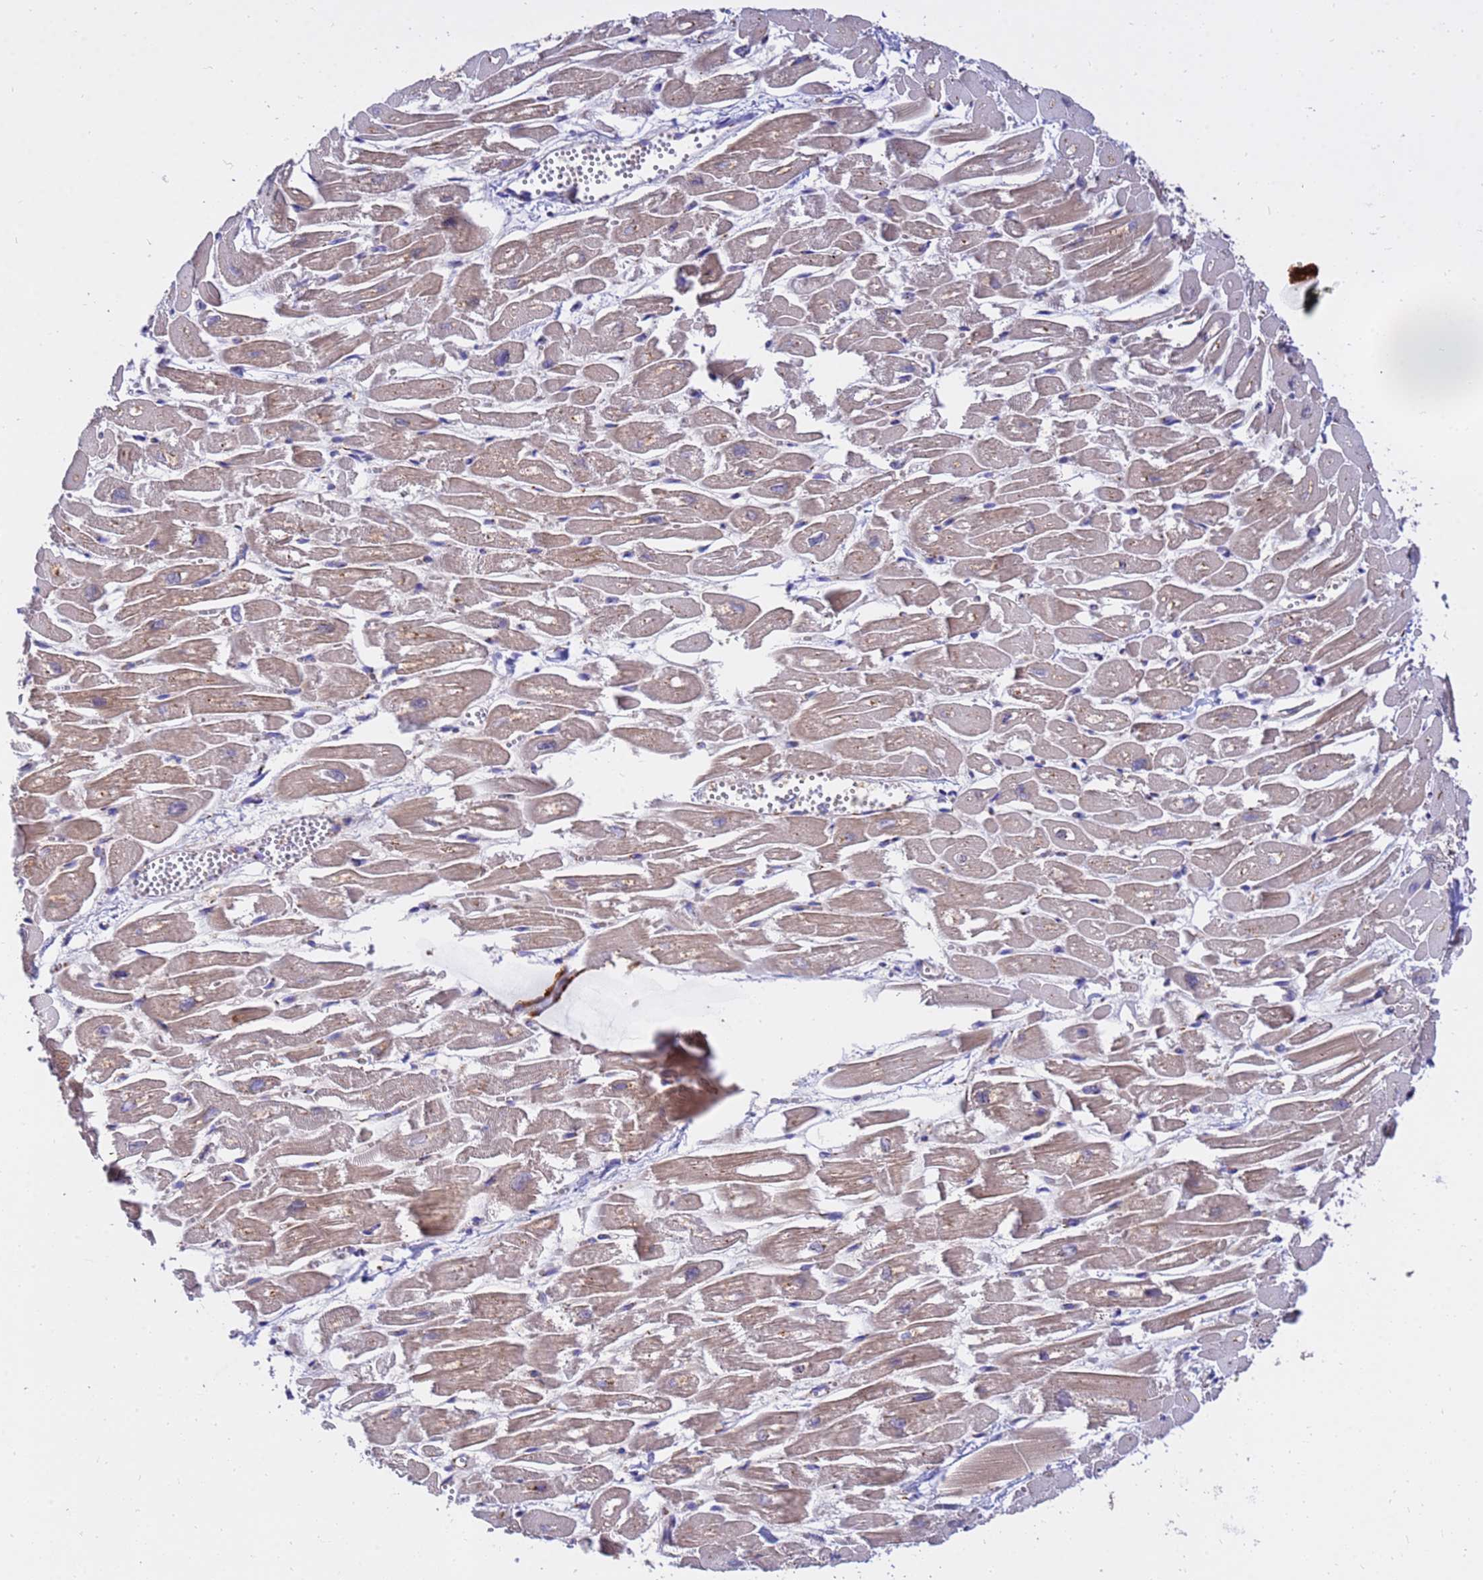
{"staining": {"intensity": "moderate", "quantity": "25%-75%", "location": "cytoplasmic/membranous"}, "tissue": "heart muscle", "cell_type": "Cardiomyocytes", "image_type": "normal", "snomed": [{"axis": "morphology", "description": "Normal tissue, NOS"}, {"axis": "topography", "description": "Heart"}], "caption": "Heart muscle stained for a protein shows moderate cytoplasmic/membranous positivity in cardiomyocytes. The protein of interest is stained brown, and the nuclei are stained in blue (DAB IHC with brightfield microscopy, high magnification).", "gene": "HPS3", "patient": {"sex": "male", "age": 54}}